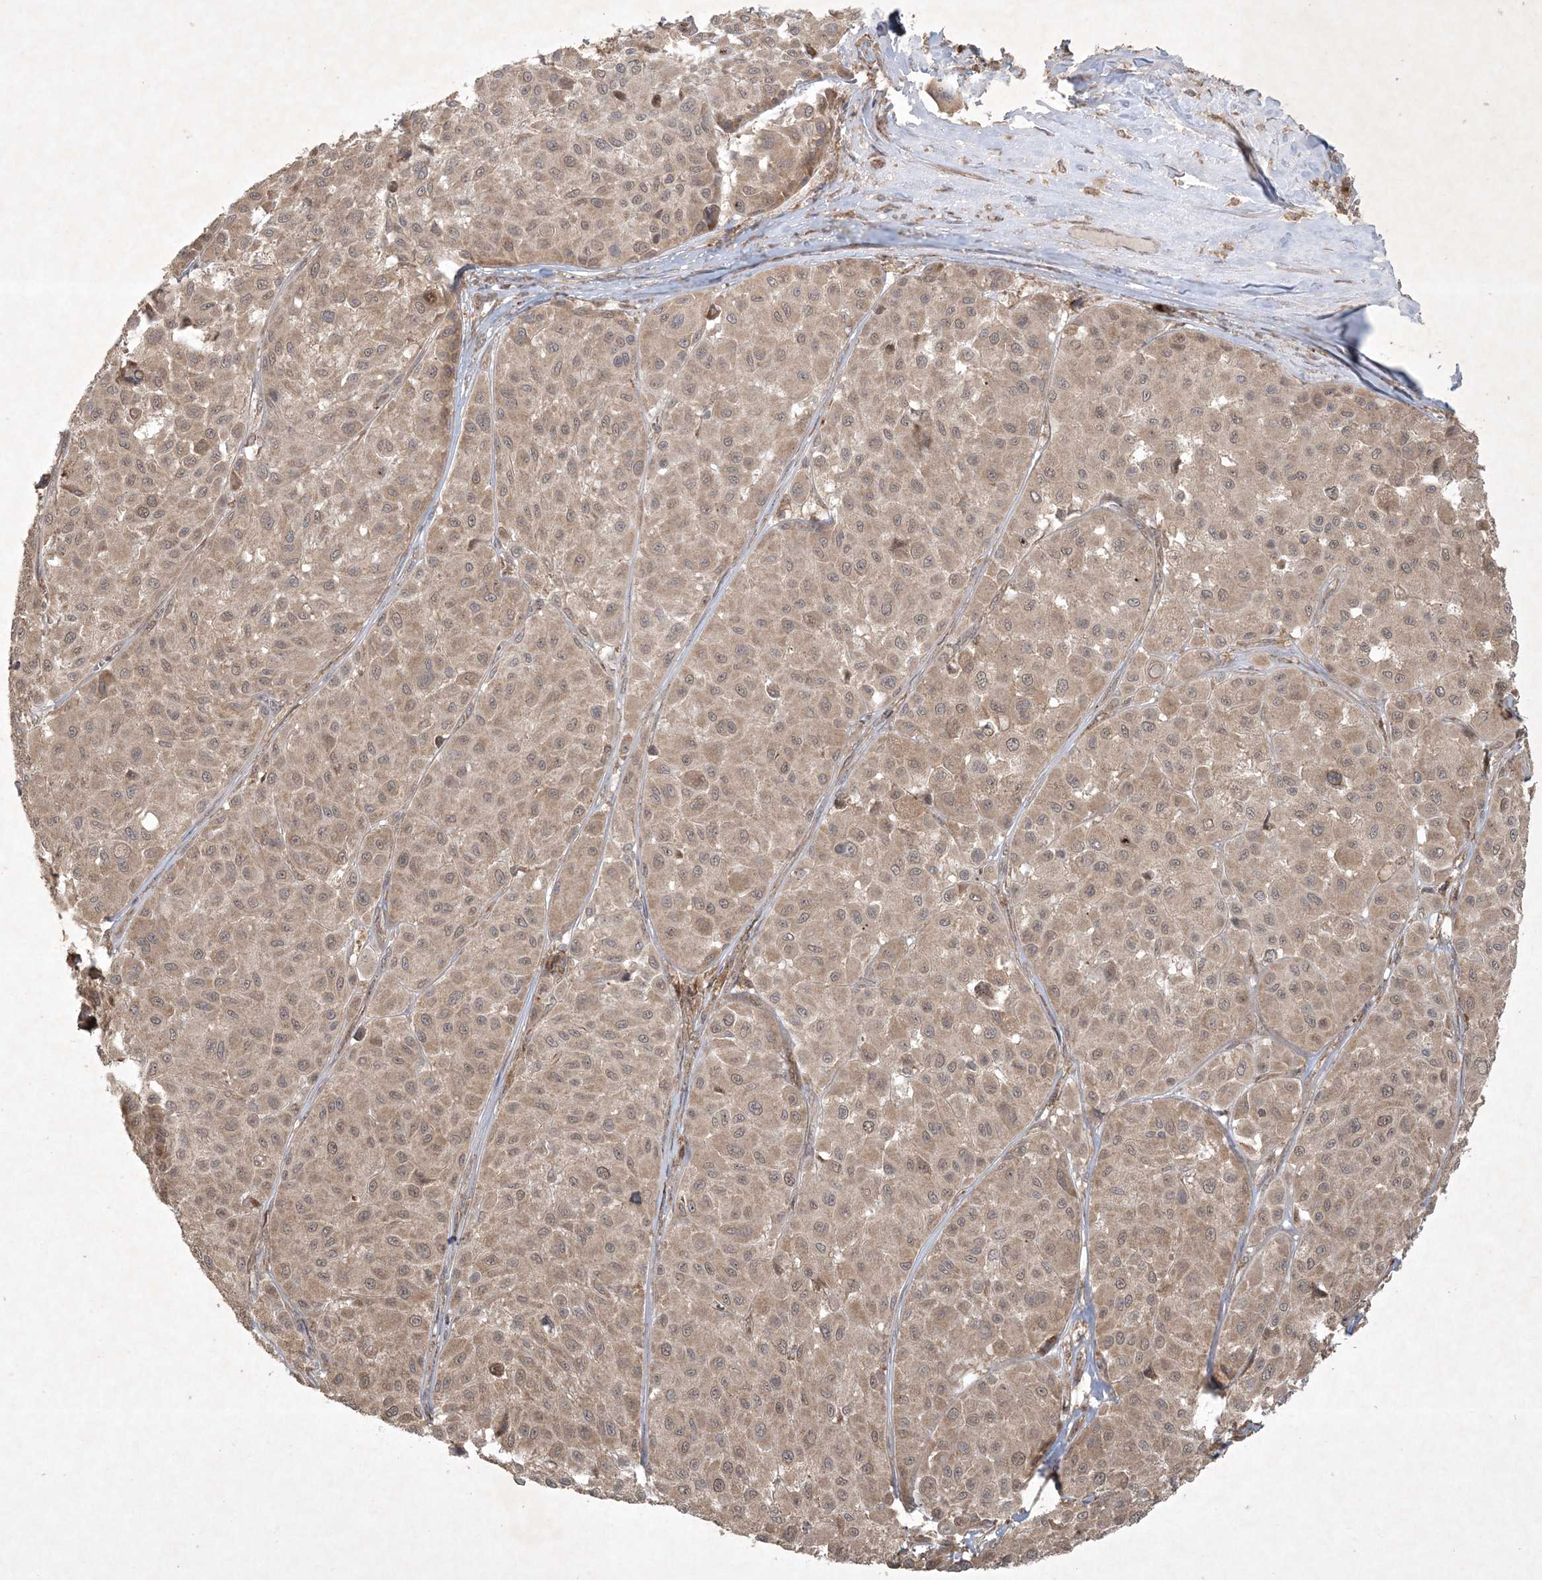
{"staining": {"intensity": "moderate", "quantity": ">75%", "location": "cytoplasmic/membranous,nuclear"}, "tissue": "melanoma", "cell_type": "Tumor cells", "image_type": "cancer", "snomed": [{"axis": "morphology", "description": "Malignant melanoma, Metastatic site"}, {"axis": "topography", "description": "Soft tissue"}], "caption": "Moderate cytoplasmic/membranous and nuclear staining is identified in about >75% of tumor cells in malignant melanoma (metastatic site).", "gene": "NRBP2", "patient": {"sex": "male", "age": 41}}